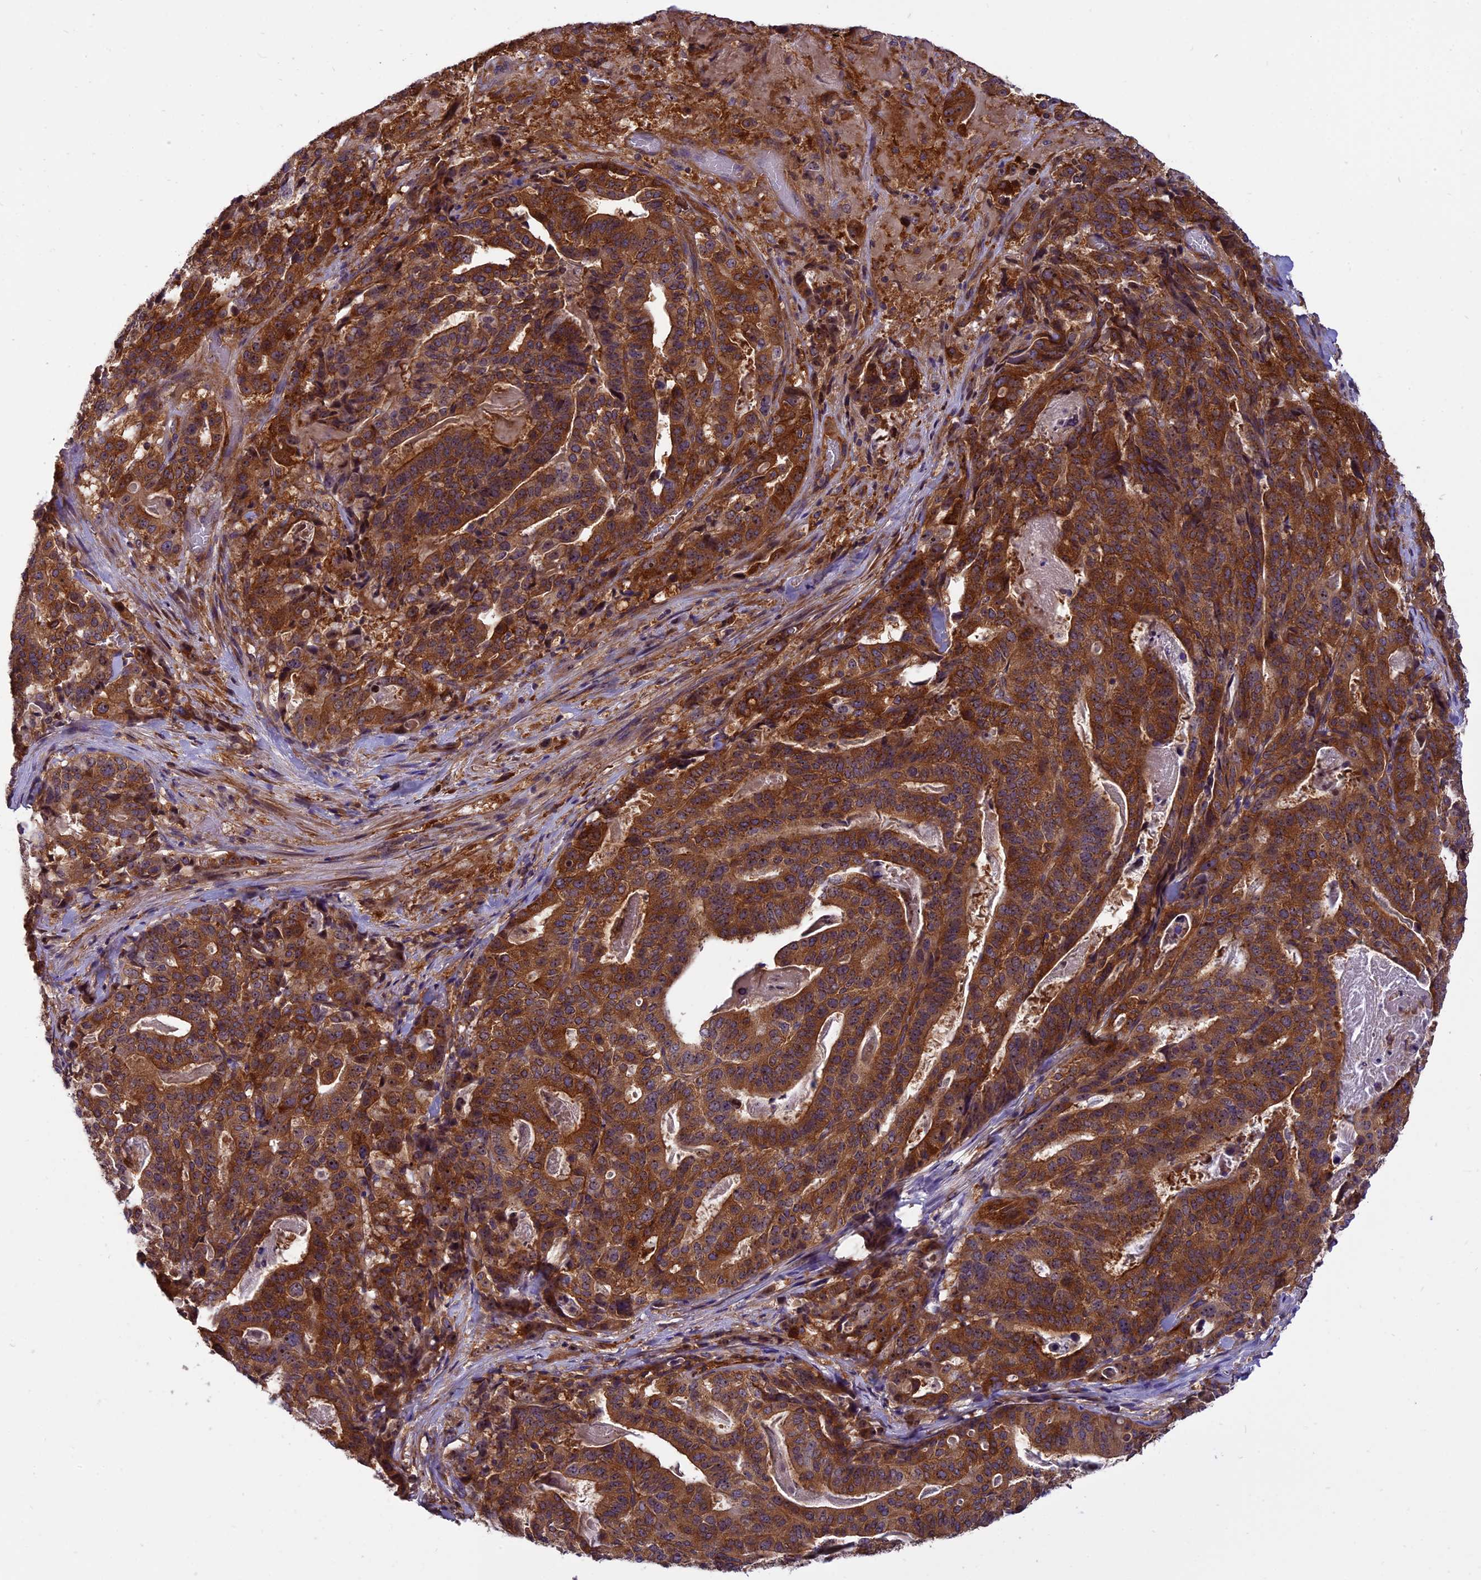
{"staining": {"intensity": "strong", "quantity": ">75%", "location": "cytoplasmic/membranous,nuclear"}, "tissue": "stomach cancer", "cell_type": "Tumor cells", "image_type": "cancer", "snomed": [{"axis": "morphology", "description": "Adenocarcinoma, NOS"}, {"axis": "topography", "description": "Stomach"}], "caption": "The histopathology image reveals staining of stomach adenocarcinoma, revealing strong cytoplasmic/membranous and nuclear protein positivity (brown color) within tumor cells.", "gene": "EHBP1L1", "patient": {"sex": "male", "age": 48}}